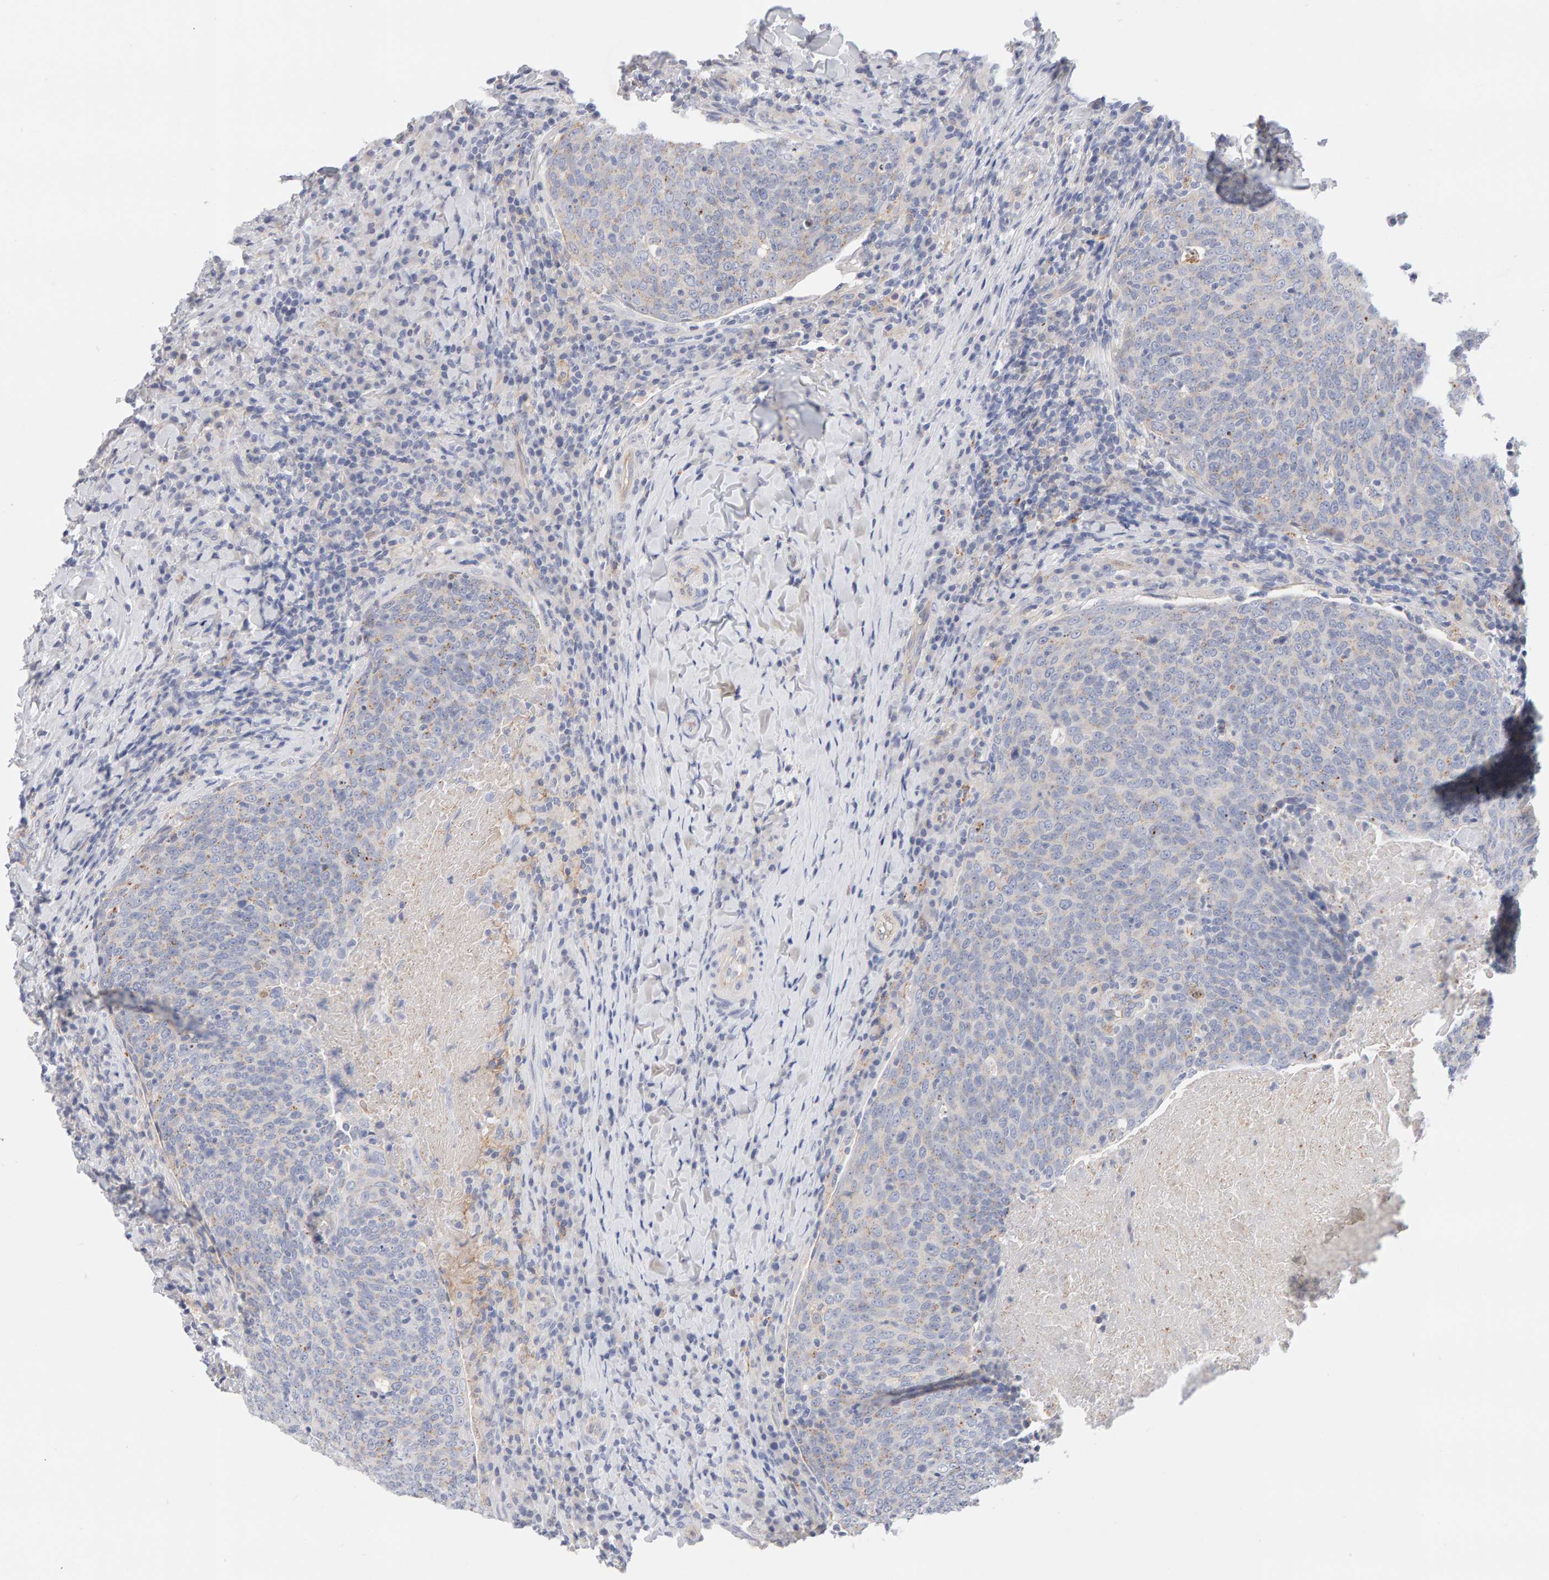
{"staining": {"intensity": "weak", "quantity": "<25%", "location": "cytoplasmic/membranous"}, "tissue": "head and neck cancer", "cell_type": "Tumor cells", "image_type": "cancer", "snomed": [{"axis": "morphology", "description": "Squamous cell carcinoma, NOS"}, {"axis": "morphology", "description": "Squamous cell carcinoma, metastatic, NOS"}, {"axis": "topography", "description": "Lymph node"}, {"axis": "topography", "description": "Head-Neck"}], "caption": "The photomicrograph displays no staining of tumor cells in head and neck cancer (squamous cell carcinoma).", "gene": "METRNL", "patient": {"sex": "male", "age": 62}}